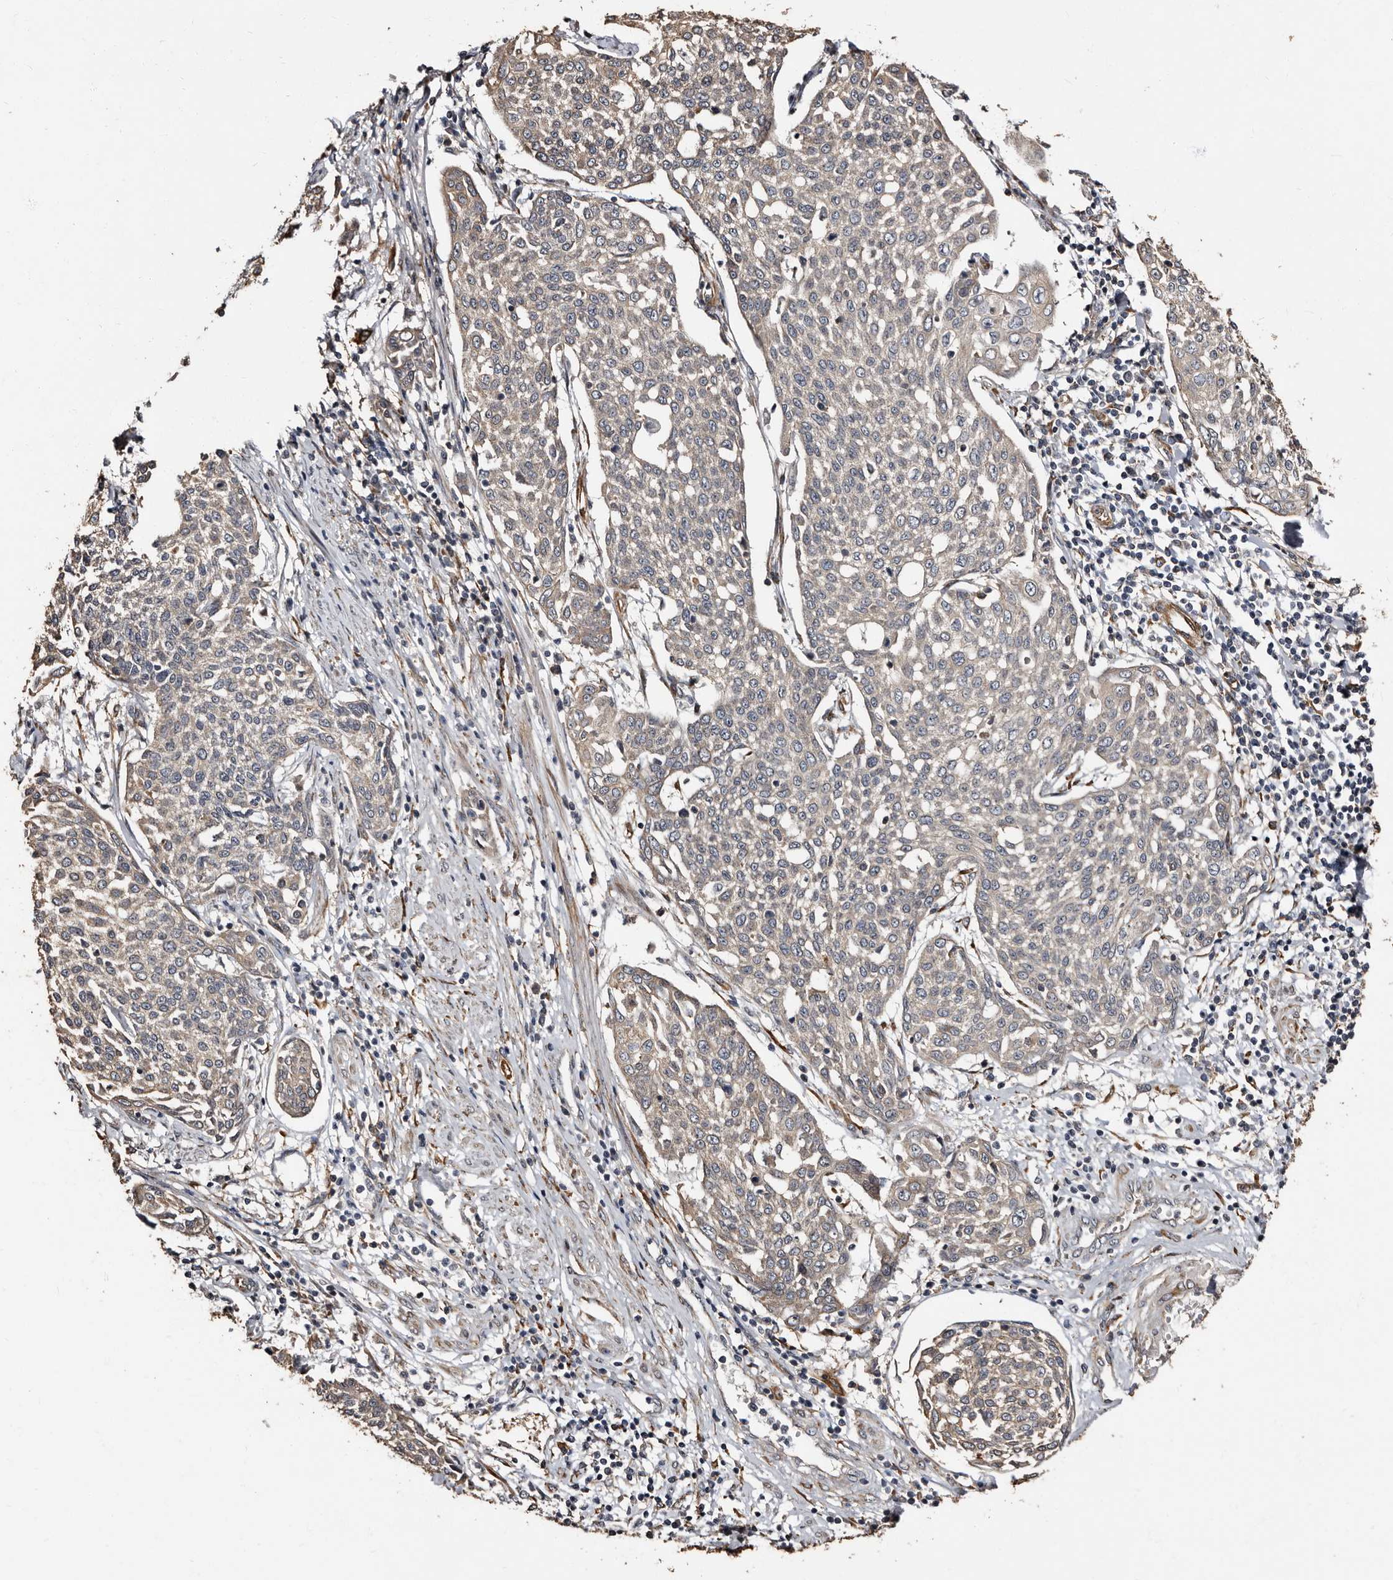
{"staining": {"intensity": "weak", "quantity": "25%-75%", "location": "cytoplasmic/membranous"}, "tissue": "cervical cancer", "cell_type": "Tumor cells", "image_type": "cancer", "snomed": [{"axis": "morphology", "description": "Squamous cell carcinoma, NOS"}, {"axis": "topography", "description": "Cervix"}], "caption": "High-power microscopy captured an immunohistochemistry (IHC) photomicrograph of cervical cancer (squamous cell carcinoma), revealing weak cytoplasmic/membranous positivity in about 25%-75% of tumor cells.", "gene": "TBC1D22B", "patient": {"sex": "female", "age": 34}}